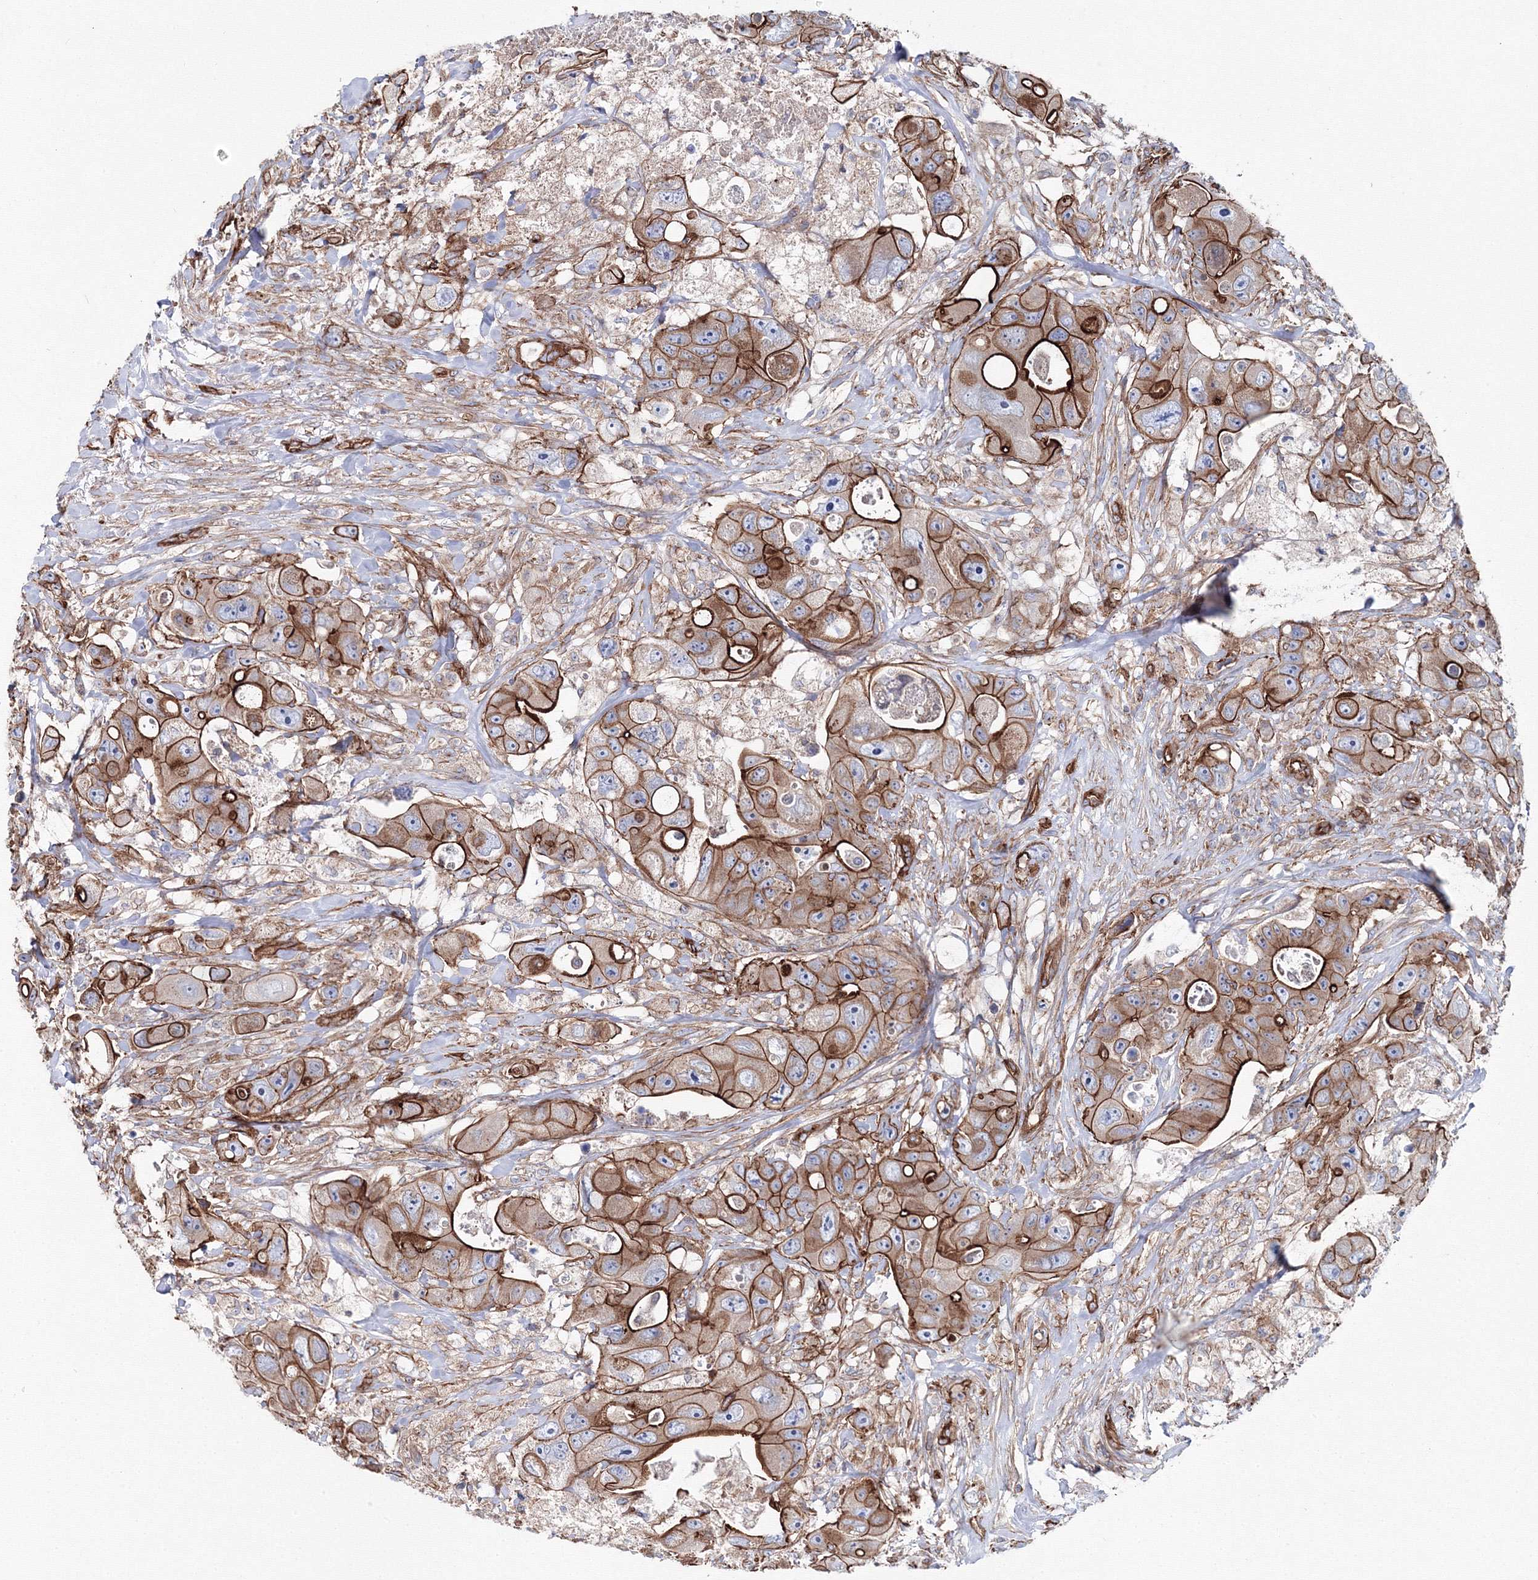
{"staining": {"intensity": "strong", "quantity": ">75%", "location": "cytoplasmic/membranous"}, "tissue": "colorectal cancer", "cell_type": "Tumor cells", "image_type": "cancer", "snomed": [{"axis": "morphology", "description": "Adenocarcinoma, NOS"}, {"axis": "topography", "description": "Colon"}], "caption": "Colorectal adenocarcinoma stained with a brown dye displays strong cytoplasmic/membranous positive expression in about >75% of tumor cells.", "gene": "ANKRD37", "patient": {"sex": "female", "age": 46}}